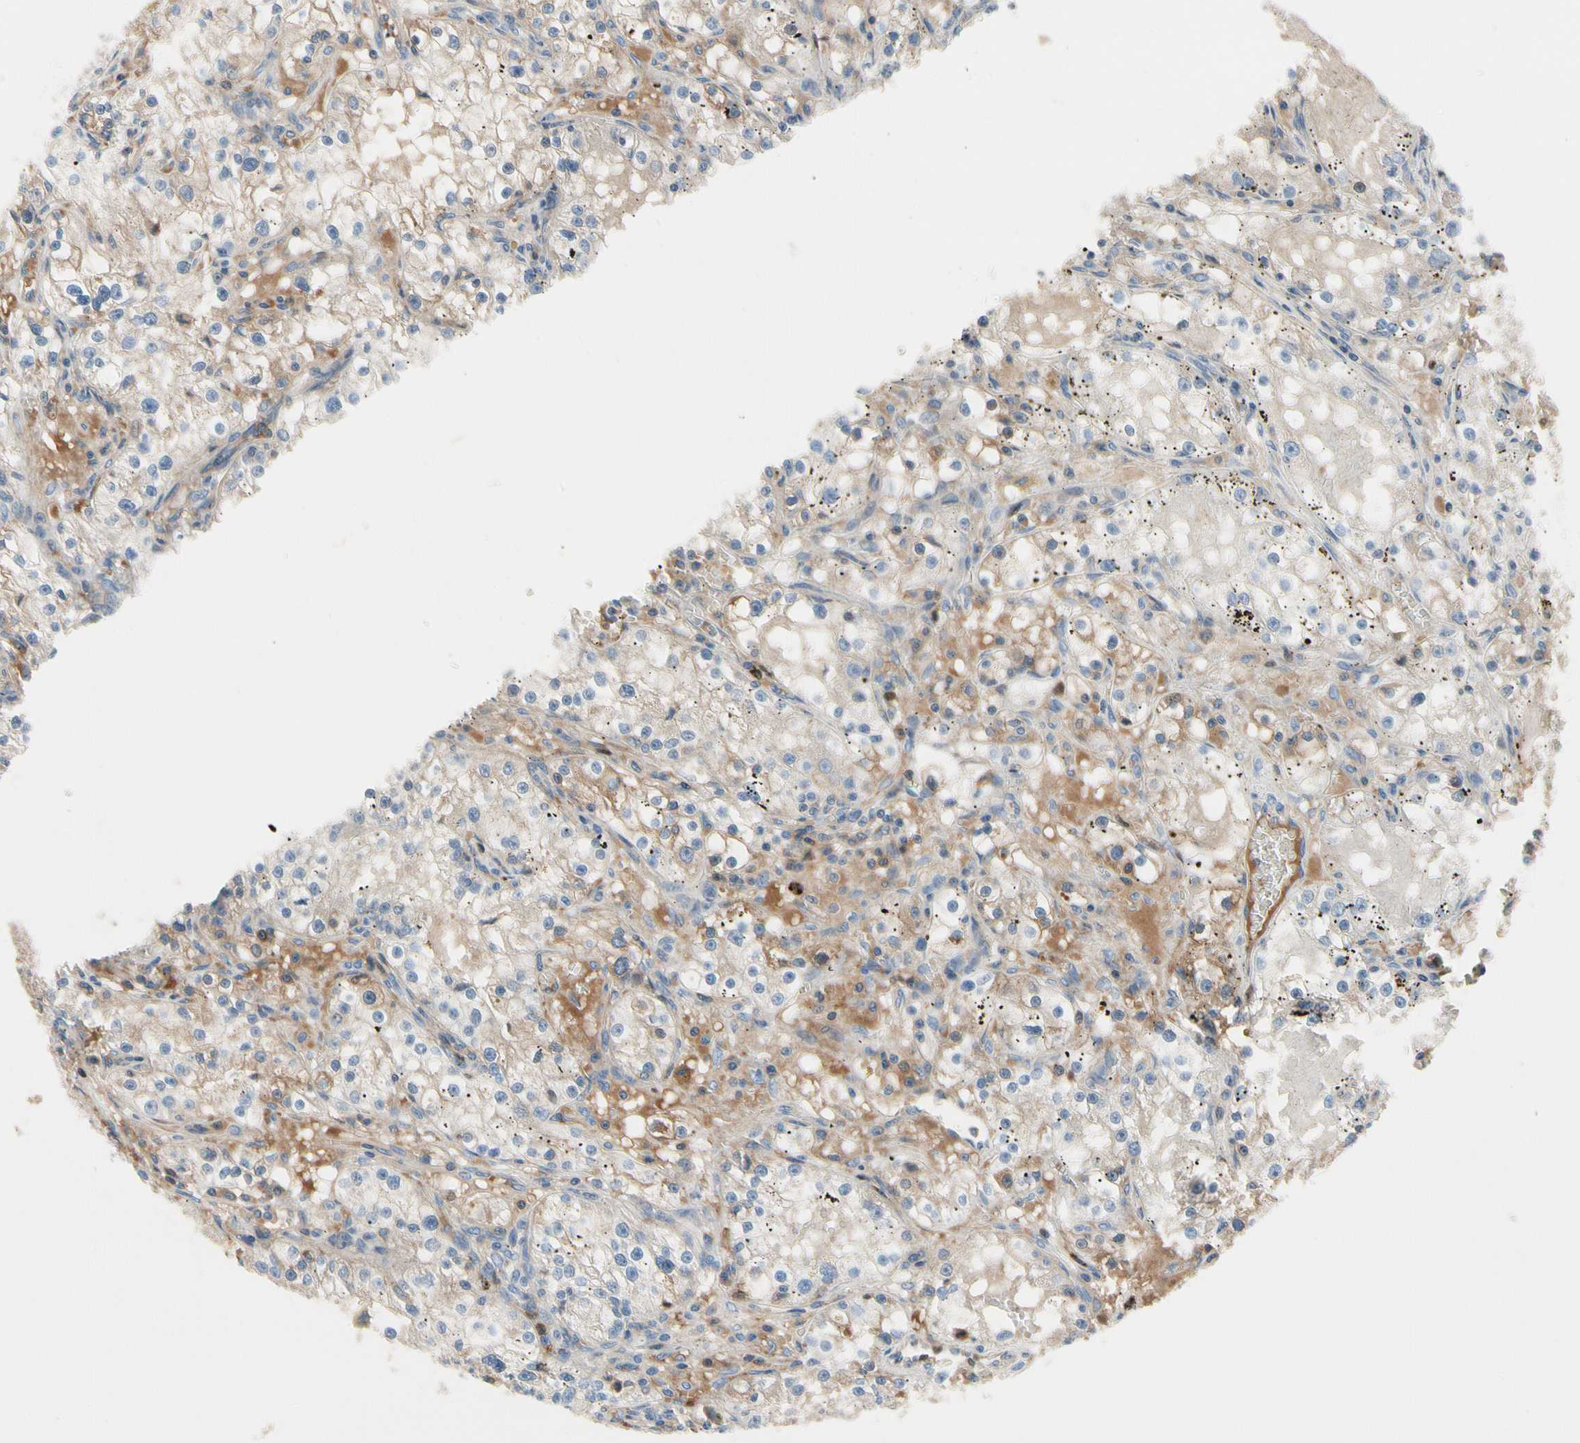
{"staining": {"intensity": "moderate", "quantity": "<25%", "location": "cytoplasmic/membranous"}, "tissue": "renal cancer", "cell_type": "Tumor cells", "image_type": "cancer", "snomed": [{"axis": "morphology", "description": "Adenocarcinoma, NOS"}, {"axis": "topography", "description": "Kidney"}], "caption": "An image of human renal adenocarcinoma stained for a protein reveals moderate cytoplasmic/membranous brown staining in tumor cells. Nuclei are stained in blue.", "gene": "HJURP", "patient": {"sex": "male", "age": 56}}